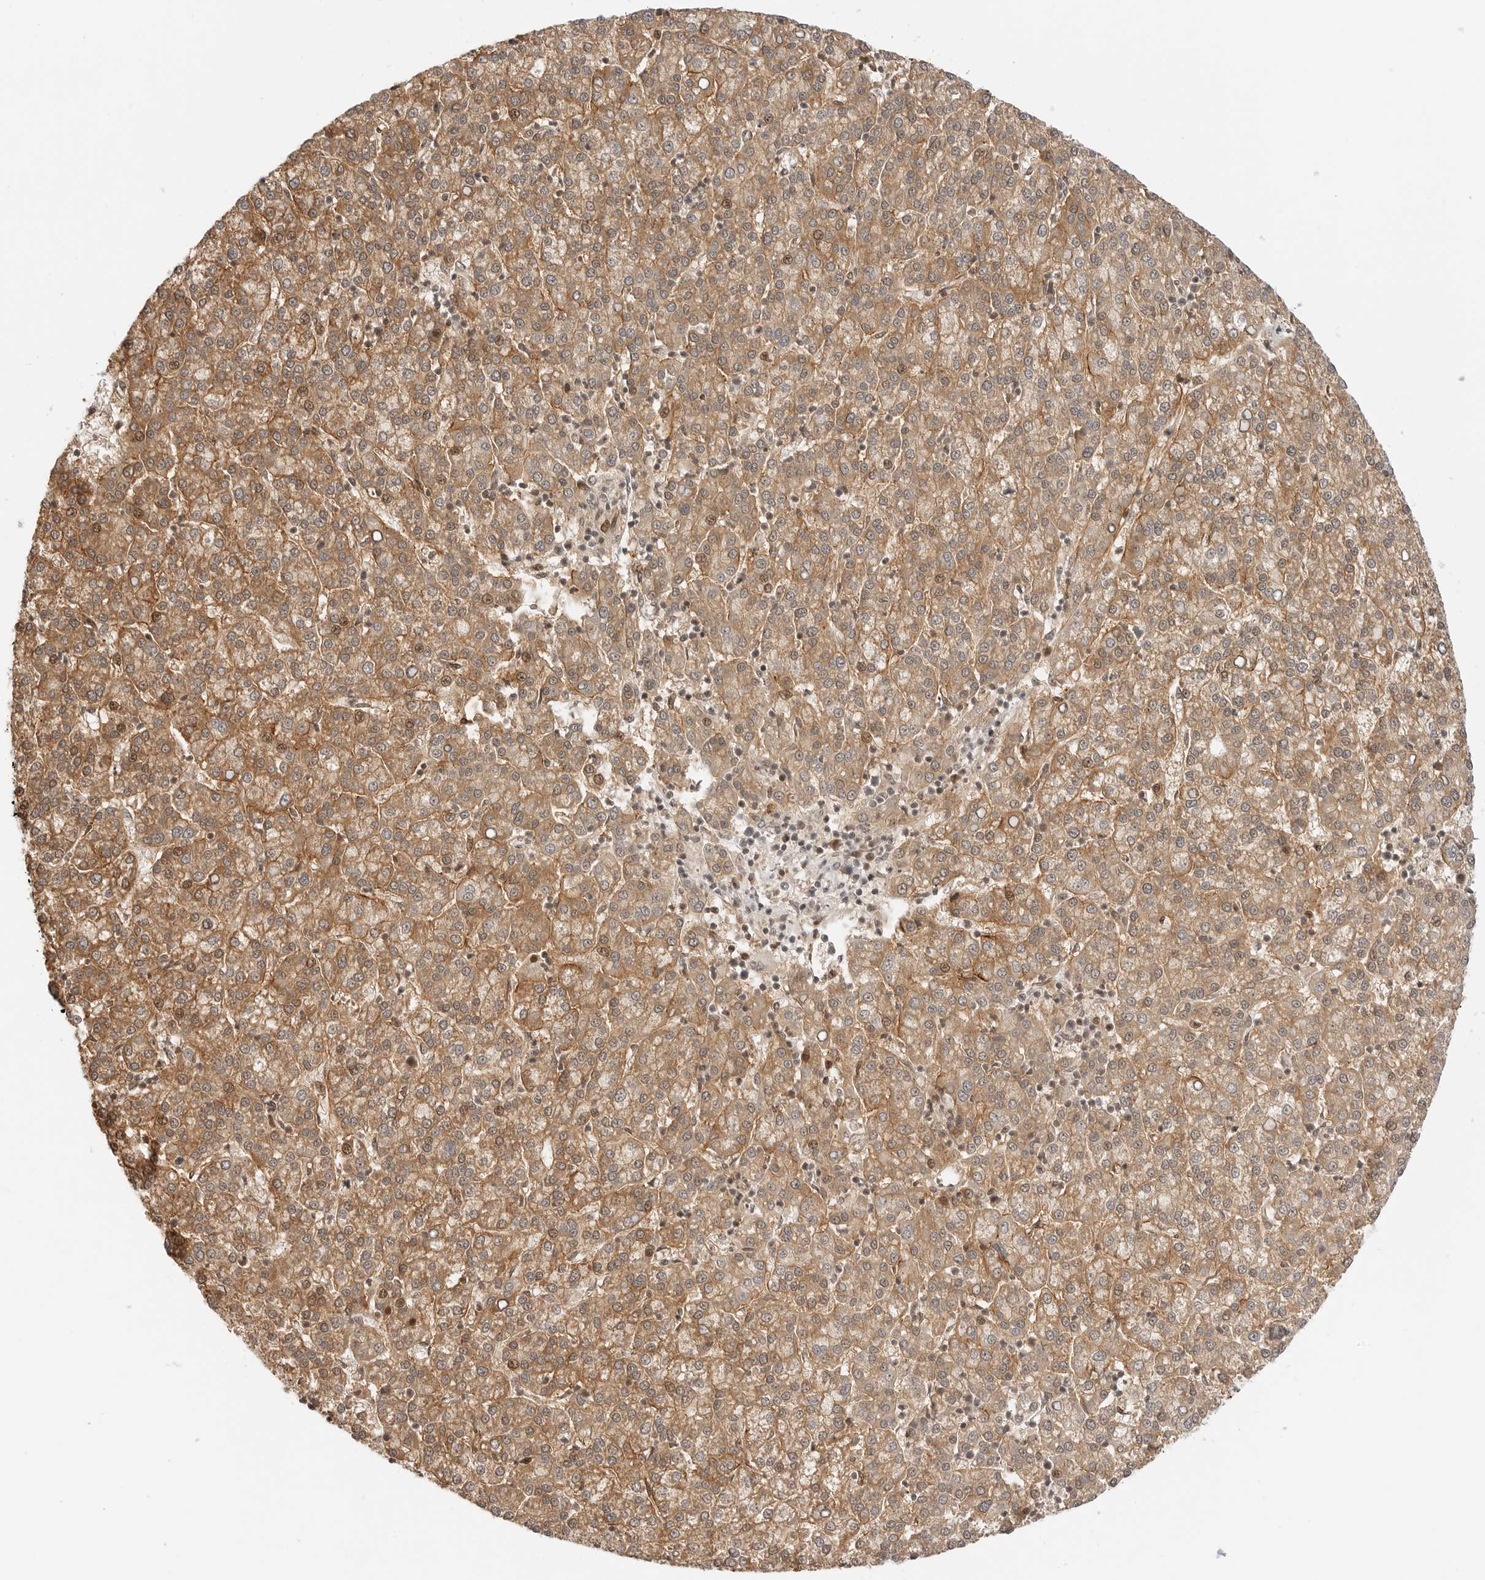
{"staining": {"intensity": "weak", "quantity": ">75%", "location": "cytoplasmic/membranous"}, "tissue": "liver cancer", "cell_type": "Tumor cells", "image_type": "cancer", "snomed": [{"axis": "morphology", "description": "Carcinoma, Hepatocellular, NOS"}, {"axis": "topography", "description": "Liver"}], "caption": "Protein expression analysis of human hepatocellular carcinoma (liver) reveals weak cytoplasmic/membranous positivity in about >75% of tumor cells.", "gene": "GEM", "patient": {"sex": "female", "age": 58}}